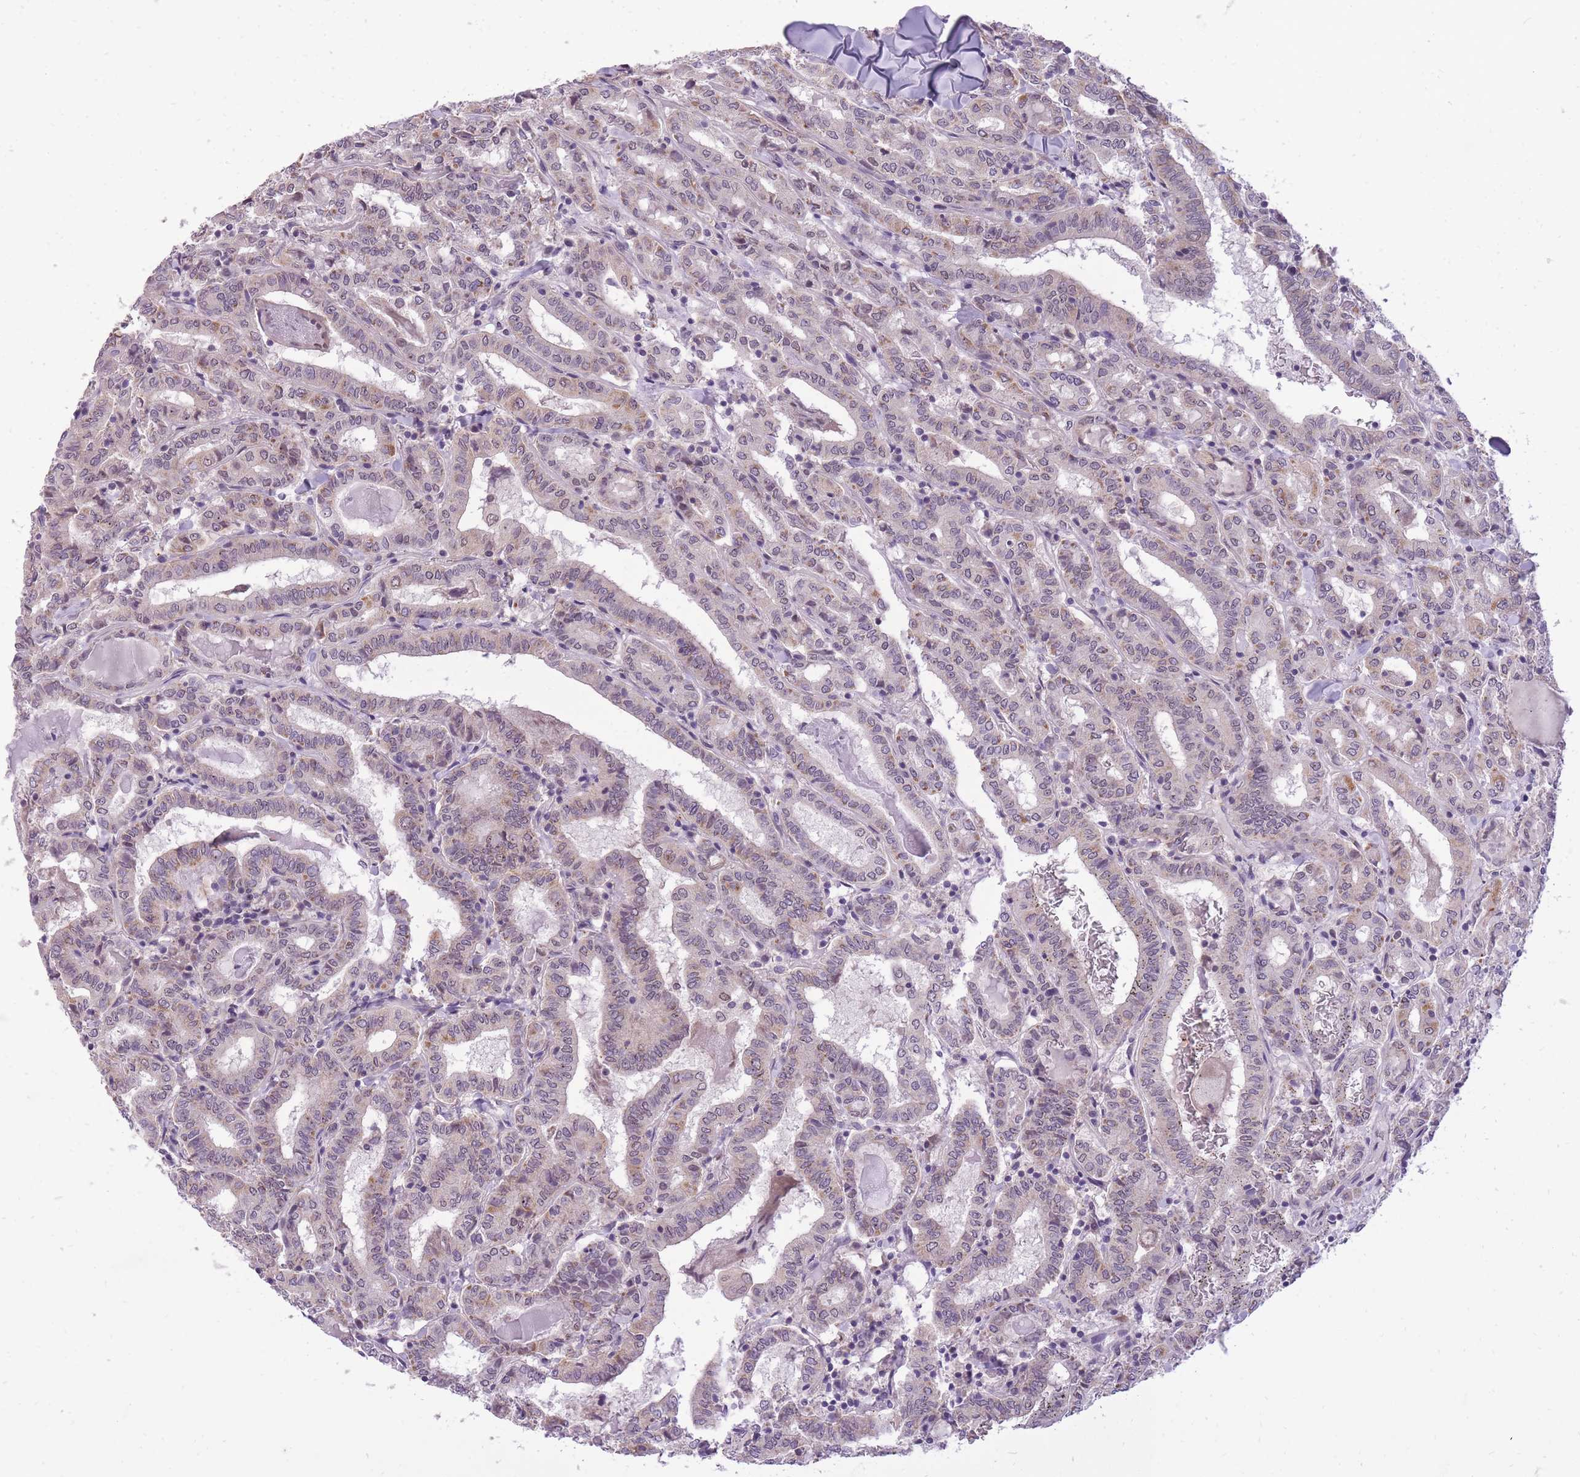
{"staining": {"intensity": "weak", "quantity": "25%-75%", "location": "cytoplasmic/membranous,nuclear"}, "tissue": "thyroid cancer", "cell_type": "Tumor cells", "image_type": "cancer", "snomed": [{"axis": "morphology", "description": "Papillary adenocarcinoma, NOS"}, {"axis": "topography", "description": "Thyroid gland"}], "caption": "Immunohistochemical staining of human thyroid cancer displays low levels of weak cytoplasmic/membranous and nuclear protein expression in about 25%-75% of tumor cells.", "gene": "TIGD1", "patient": {"sex": "female", "age": 72}}